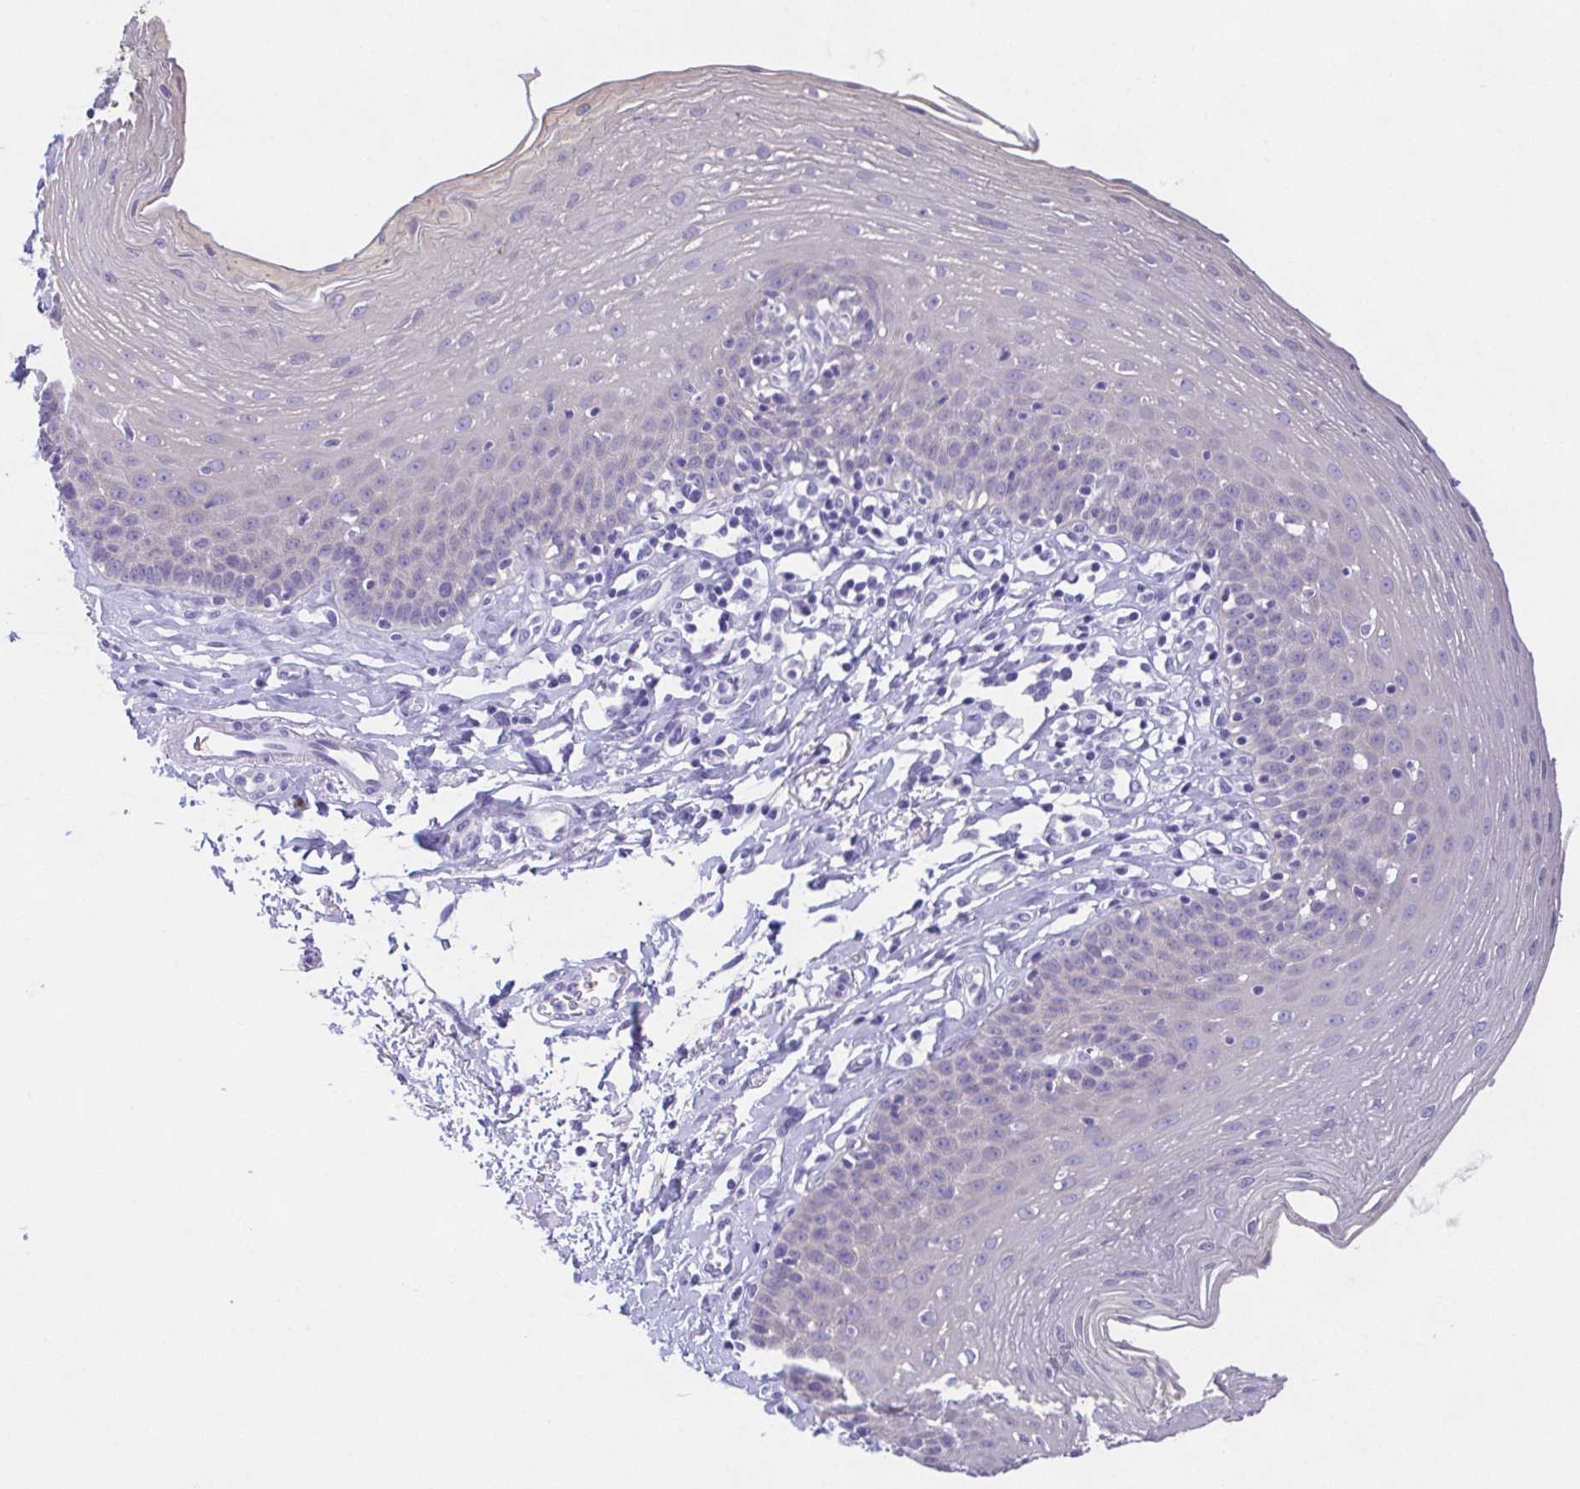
{"staining": {"intensity": "negative", "quantity": "none", "location": "none"}, "tissue": "esophagus", "cell_type": "Squamous epithelial cells", "image_type": "normal", "snomed": [{"axis": "morphology", "description": "Normal tissue, NOS"}, {"axis": "topography", "description": "Esophagus"}], "caption": "Normal esophagus was stained to show a protein in brown. There is no significant expression in squamous epithelial cells. Nuclei are stained in blue.", "gene": "SPATA4", "patient": {"sex": "female", "age": 81}}